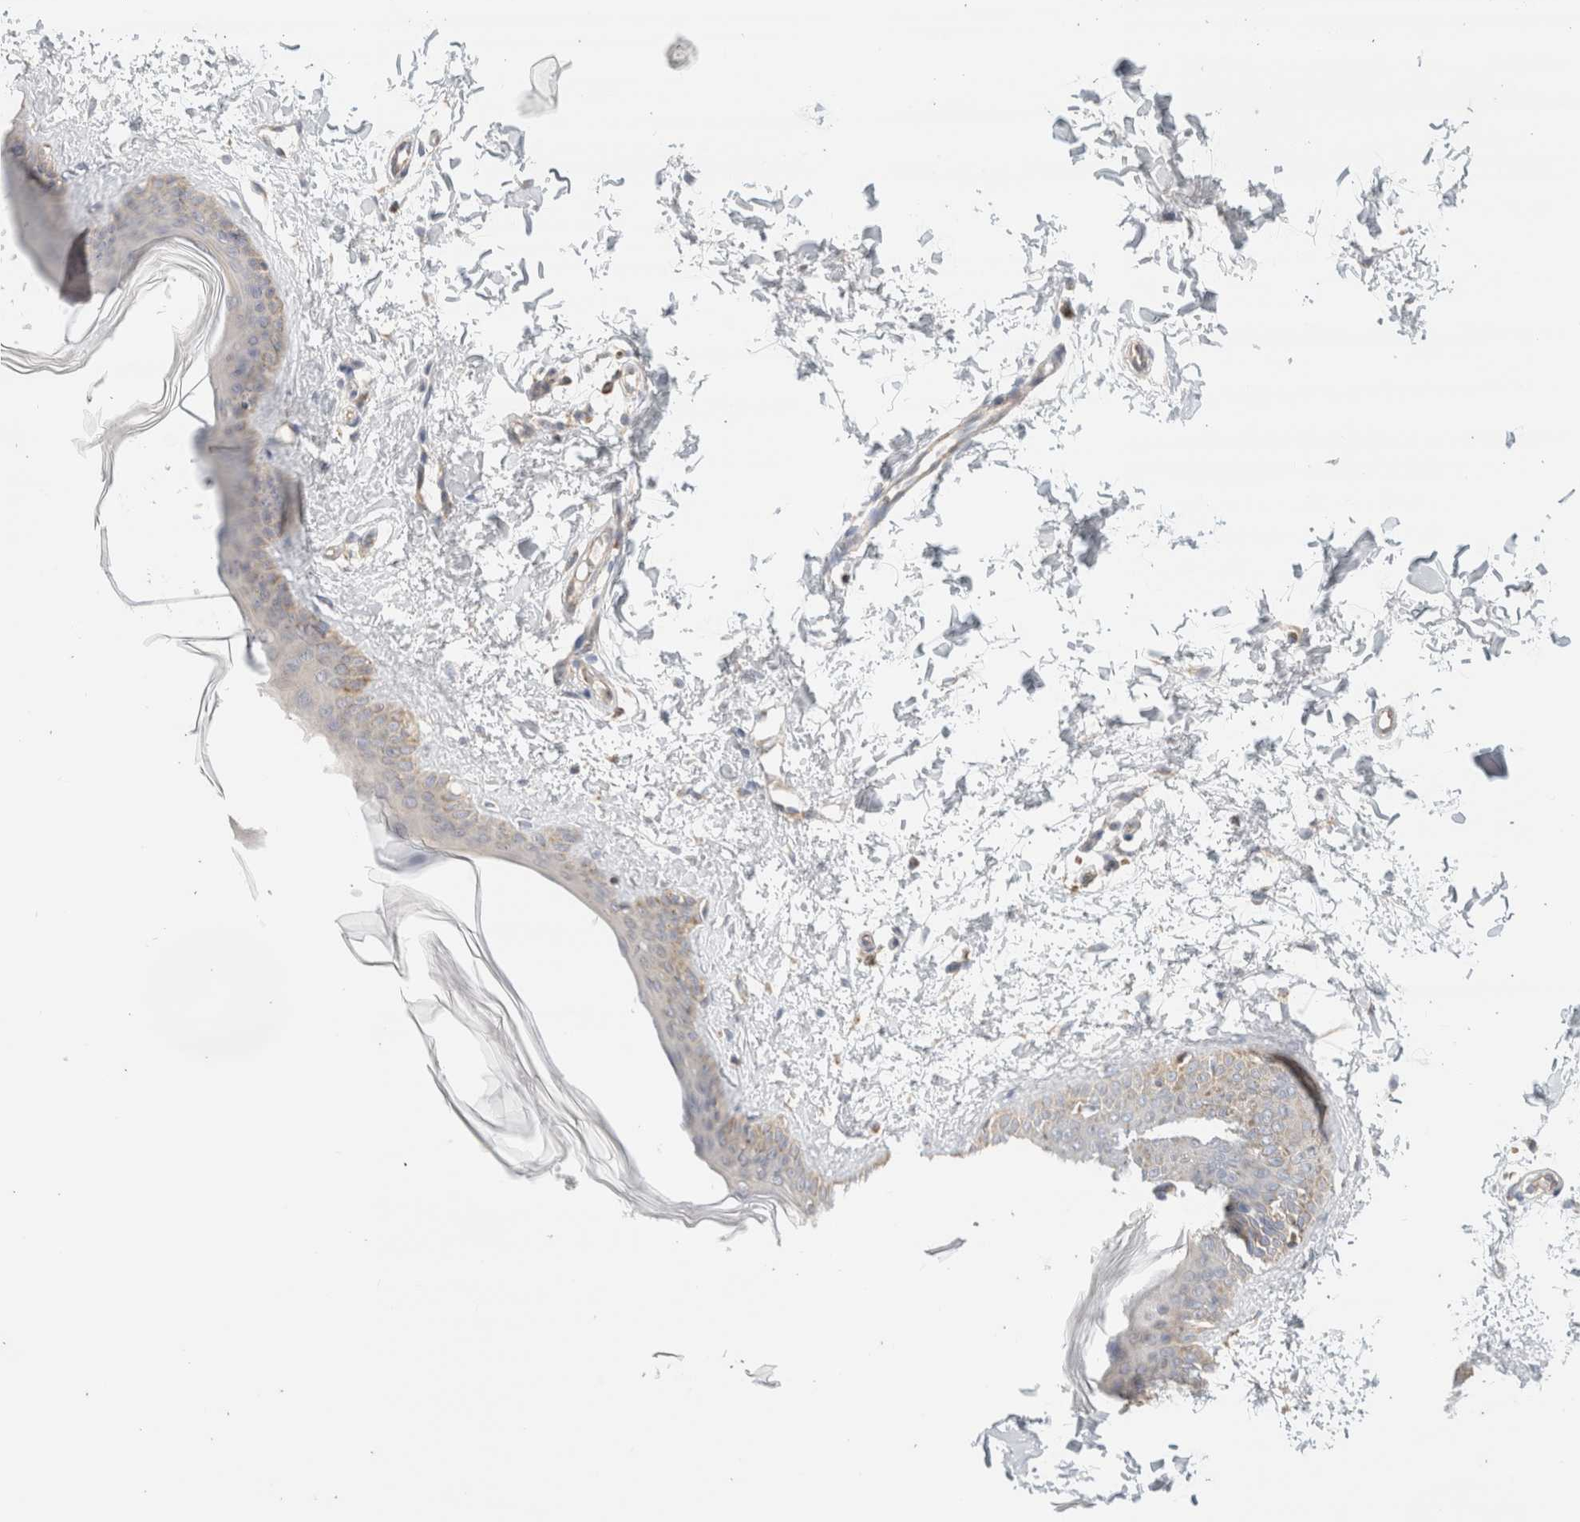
{"staining": {"intensity": "weak", "quantity": ">75%", "location": "cytoplasmic/membranous"}, "tissue": "skin", "cell_type": "Fibroblasts", "image_type": "normal", "snomed": [{"axis": "morphology", "description": "Normal tissue, NOS"}, {"axis": "topography", "description": "Skin"}], "caption": "High-power microscopy captured an immunohistochemistry (IHC) micrograph of unremarkable skin, revealing weak cytoplasmic/membranous expression in about >75% of fibroblasts.", "gene": "MRM3", "patient": {"sex": "female", "age": 17}}